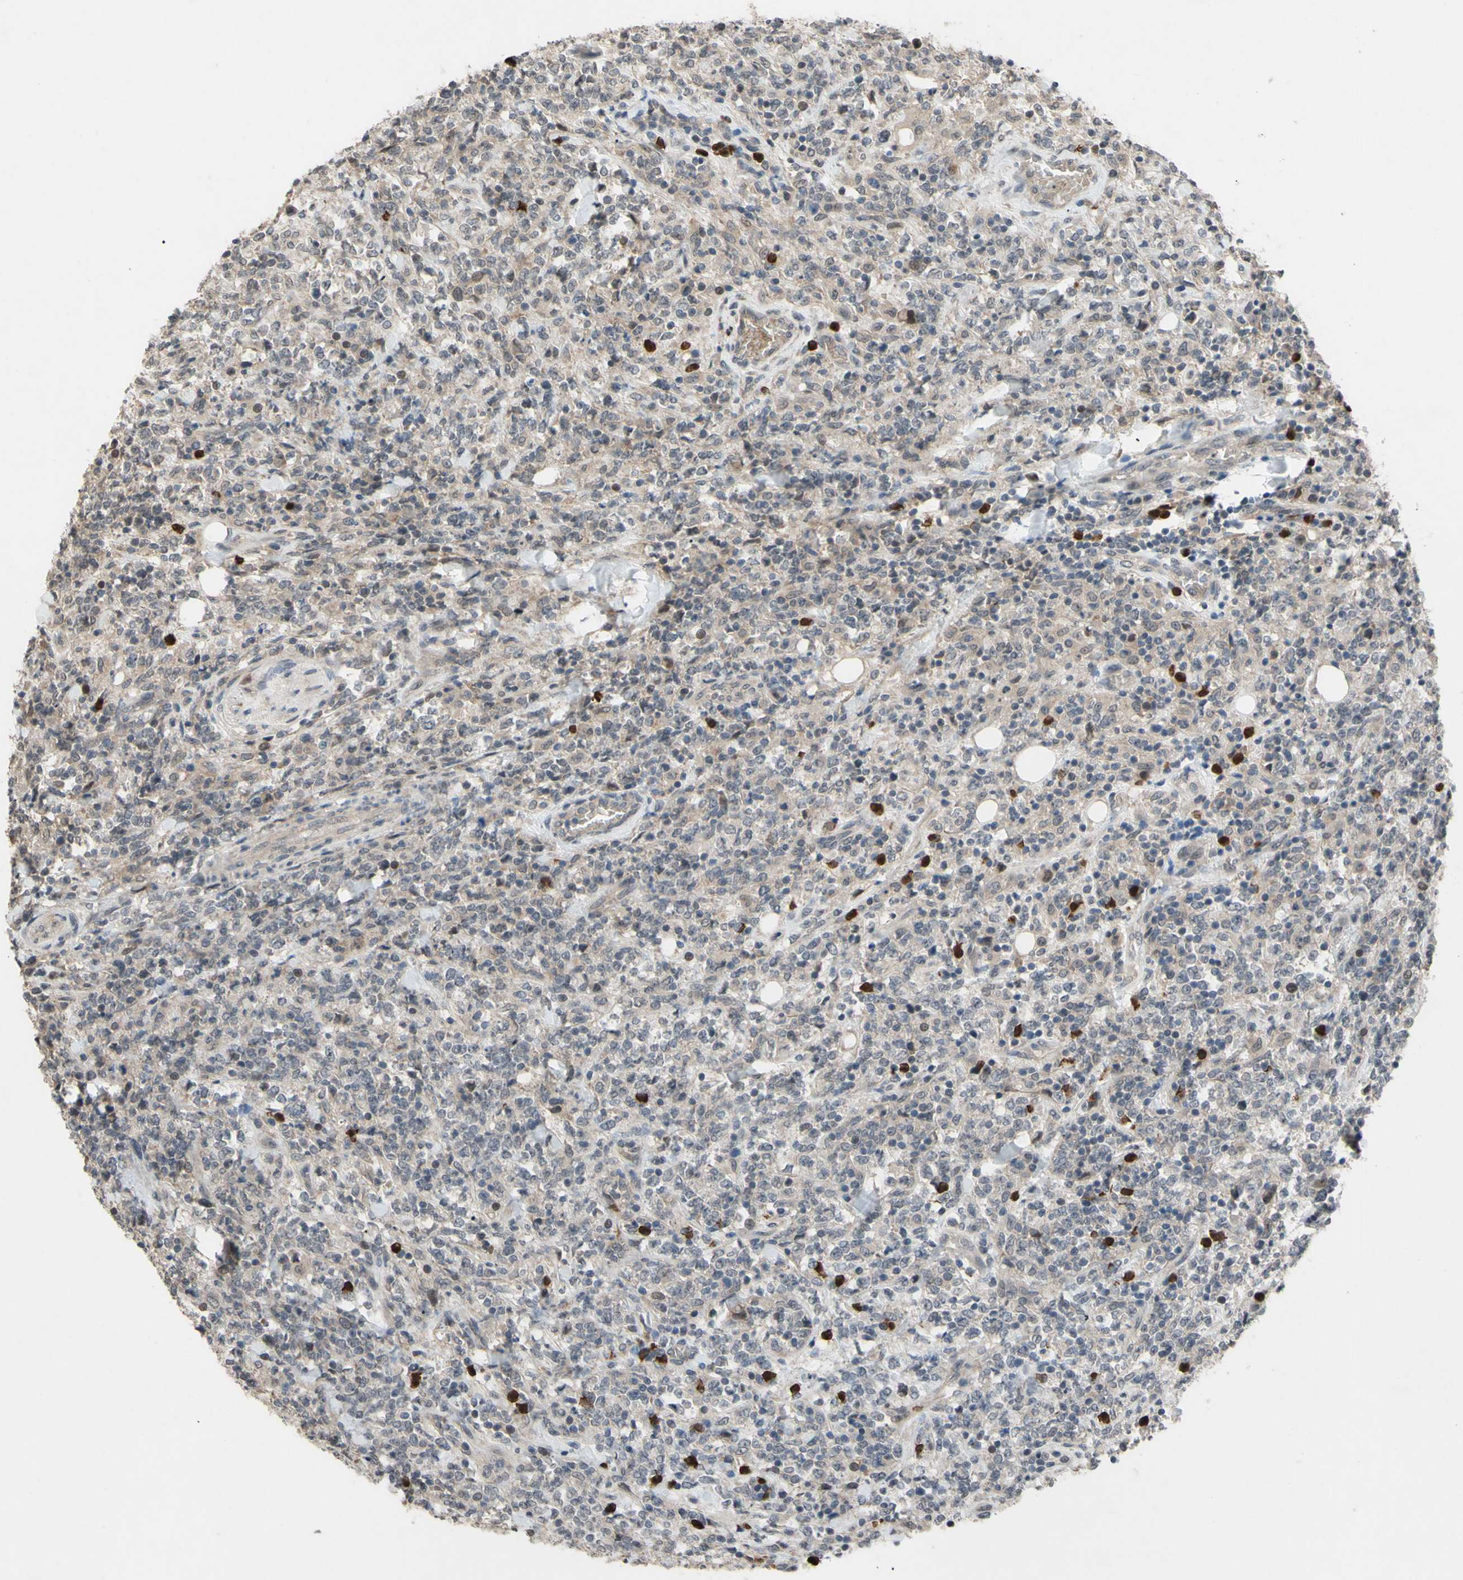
{"staining": {"intensity": "negative", "quantity": "none", "location": "none"}, "tissue": "lymphoma", "cell_type": "Tumor cells", "image_type": "cancer", "snomed": [{"axis": "morphology", "description": "Malignant lymphoma, non-Hodgkin's type, High grade"}, {"axis": "topography", "description": "Soft tissue"}], "caption": "DAB (3,3'-diaminobenzidine) immunohistochemical staining of human high-grade malignant lymphoma, non-Hodgkin's type exhibits no significant expression in tumor cells.", "gene": "ALK", "patient": {"sex": "male", "age": 18}}